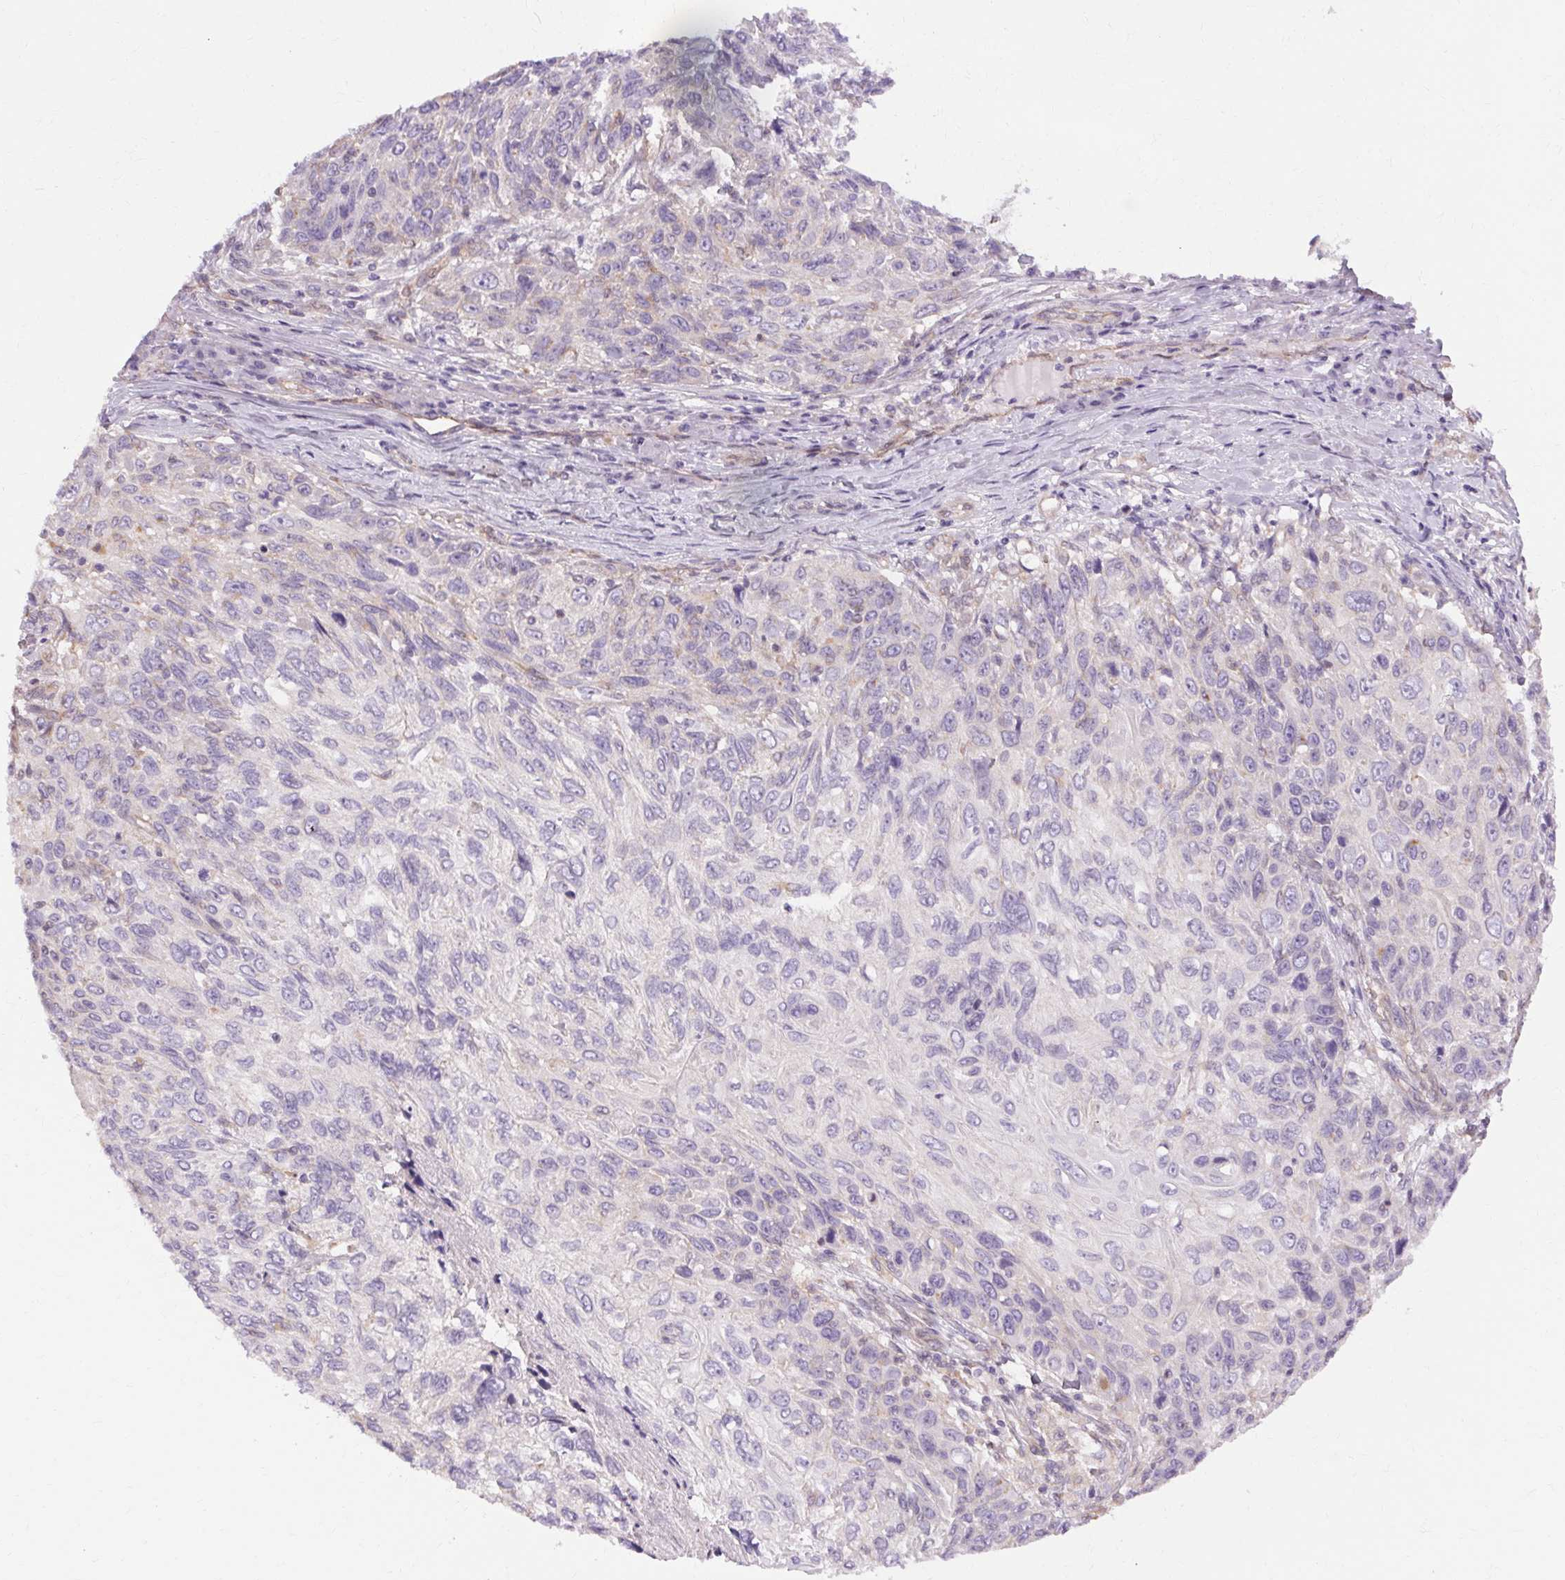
{"staining": {"intensity": "negative", "quantity": "none", "location": "none"}, "tissue": "skin cancer", "cell_type": "Tumor cells", "image_type": "cancer", "snomed": [{"axis": "morphology", "description": "Squamous cell carcinoma, NOS"}, {"axis": "topography", "description": "Skin"}], "caption": "Tumor cells are negative for brown protein staining in skin cancer.", "gene": "TM6SF1", "patient": {"sex": "male", "age": 92}}